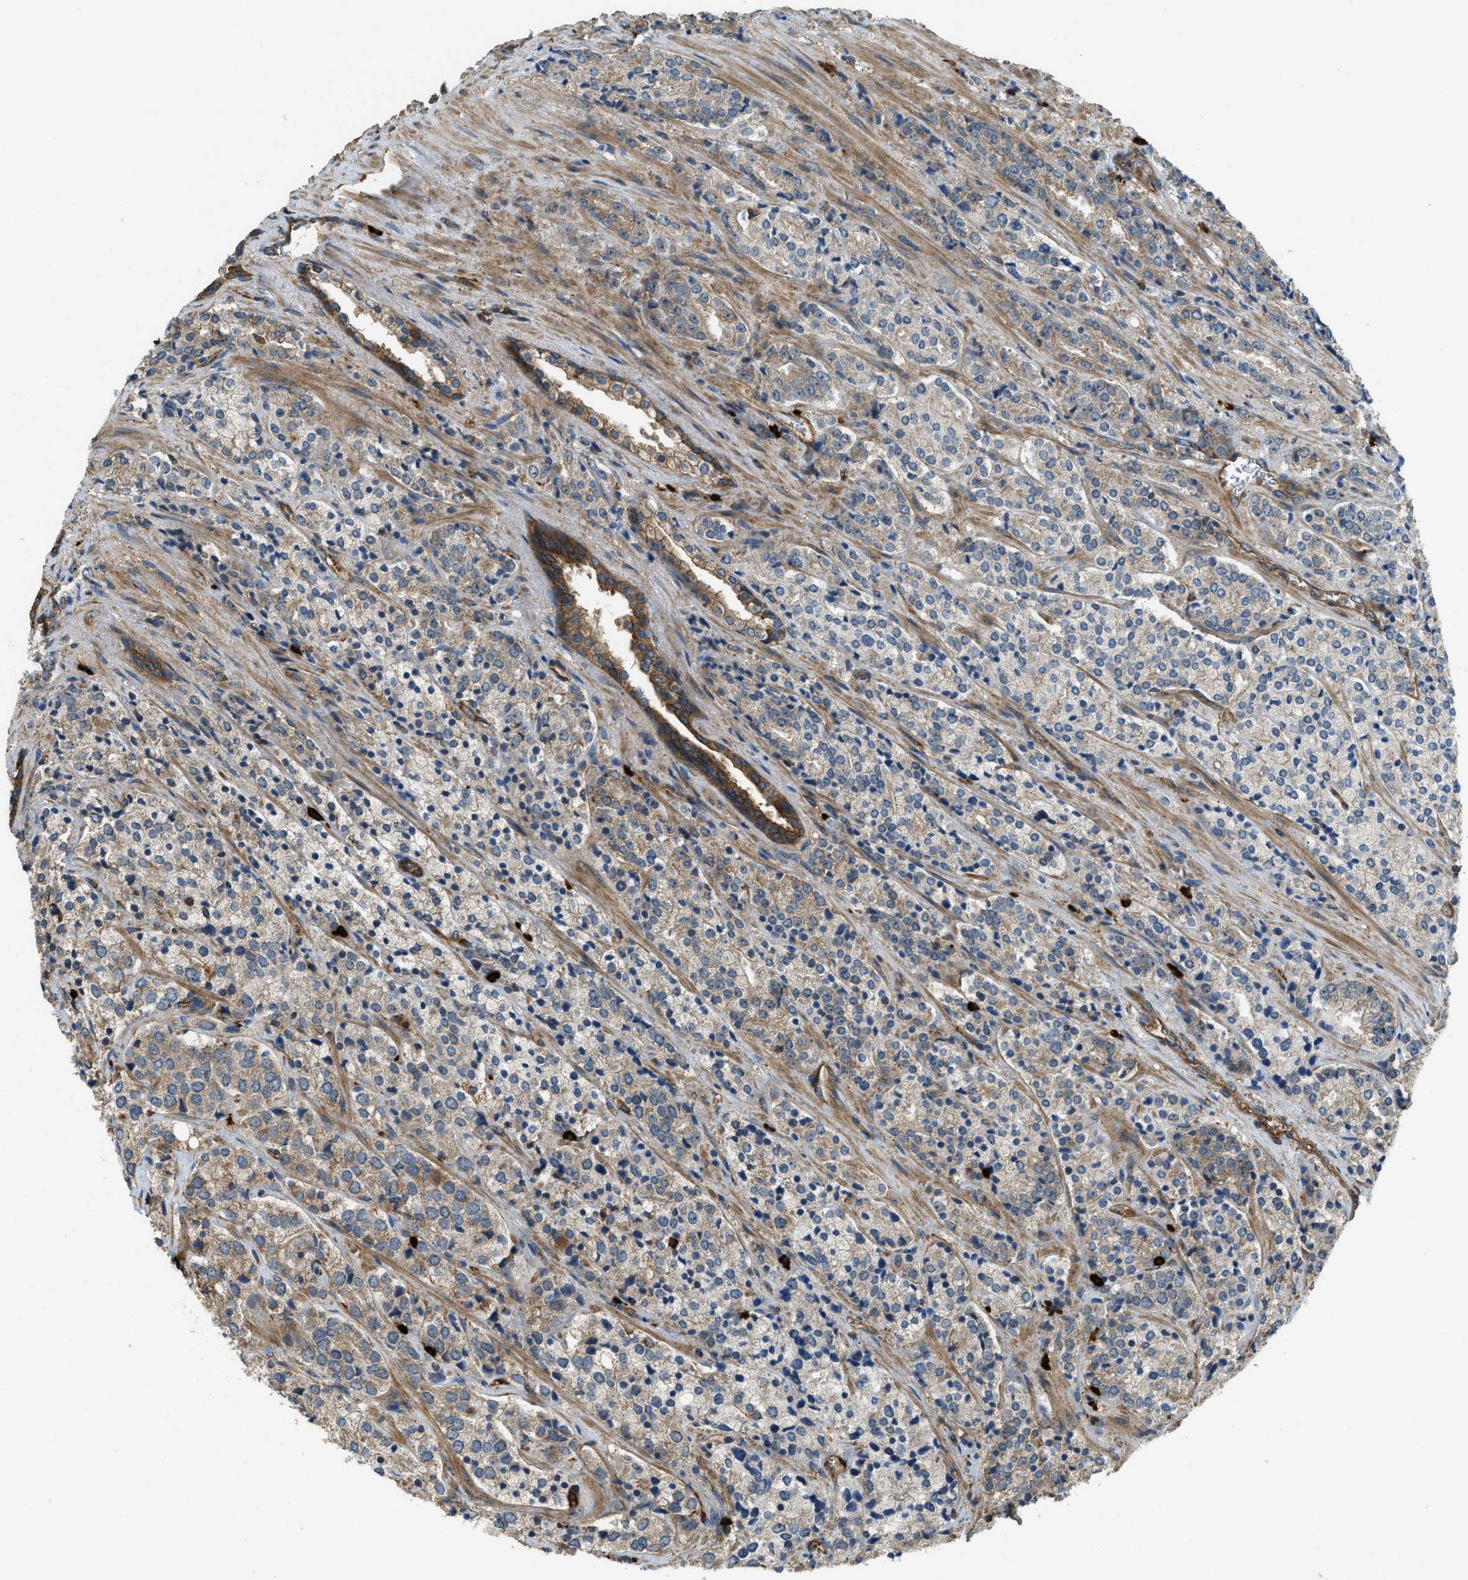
{"staining": {"intensity": "moderate", "quantity": "25%-75%", "location": "cytoplasmic/membranous"}, "tissue": "prostate cancer", "cell_type": "Tumor cells", "image_type": "cancer", "snomed": [{"axis": "morphology", "description": "Adenocarcinoma, High grade"}, {"axis": "topography", "description": "Prostate"}], "caption": "Prostate adenocarcinoma (high-grade) stained with a protein marker displays moderate staining in tumor cells.", "gene": "BAG4", "patient": {"sex": "male", "age": 71}}